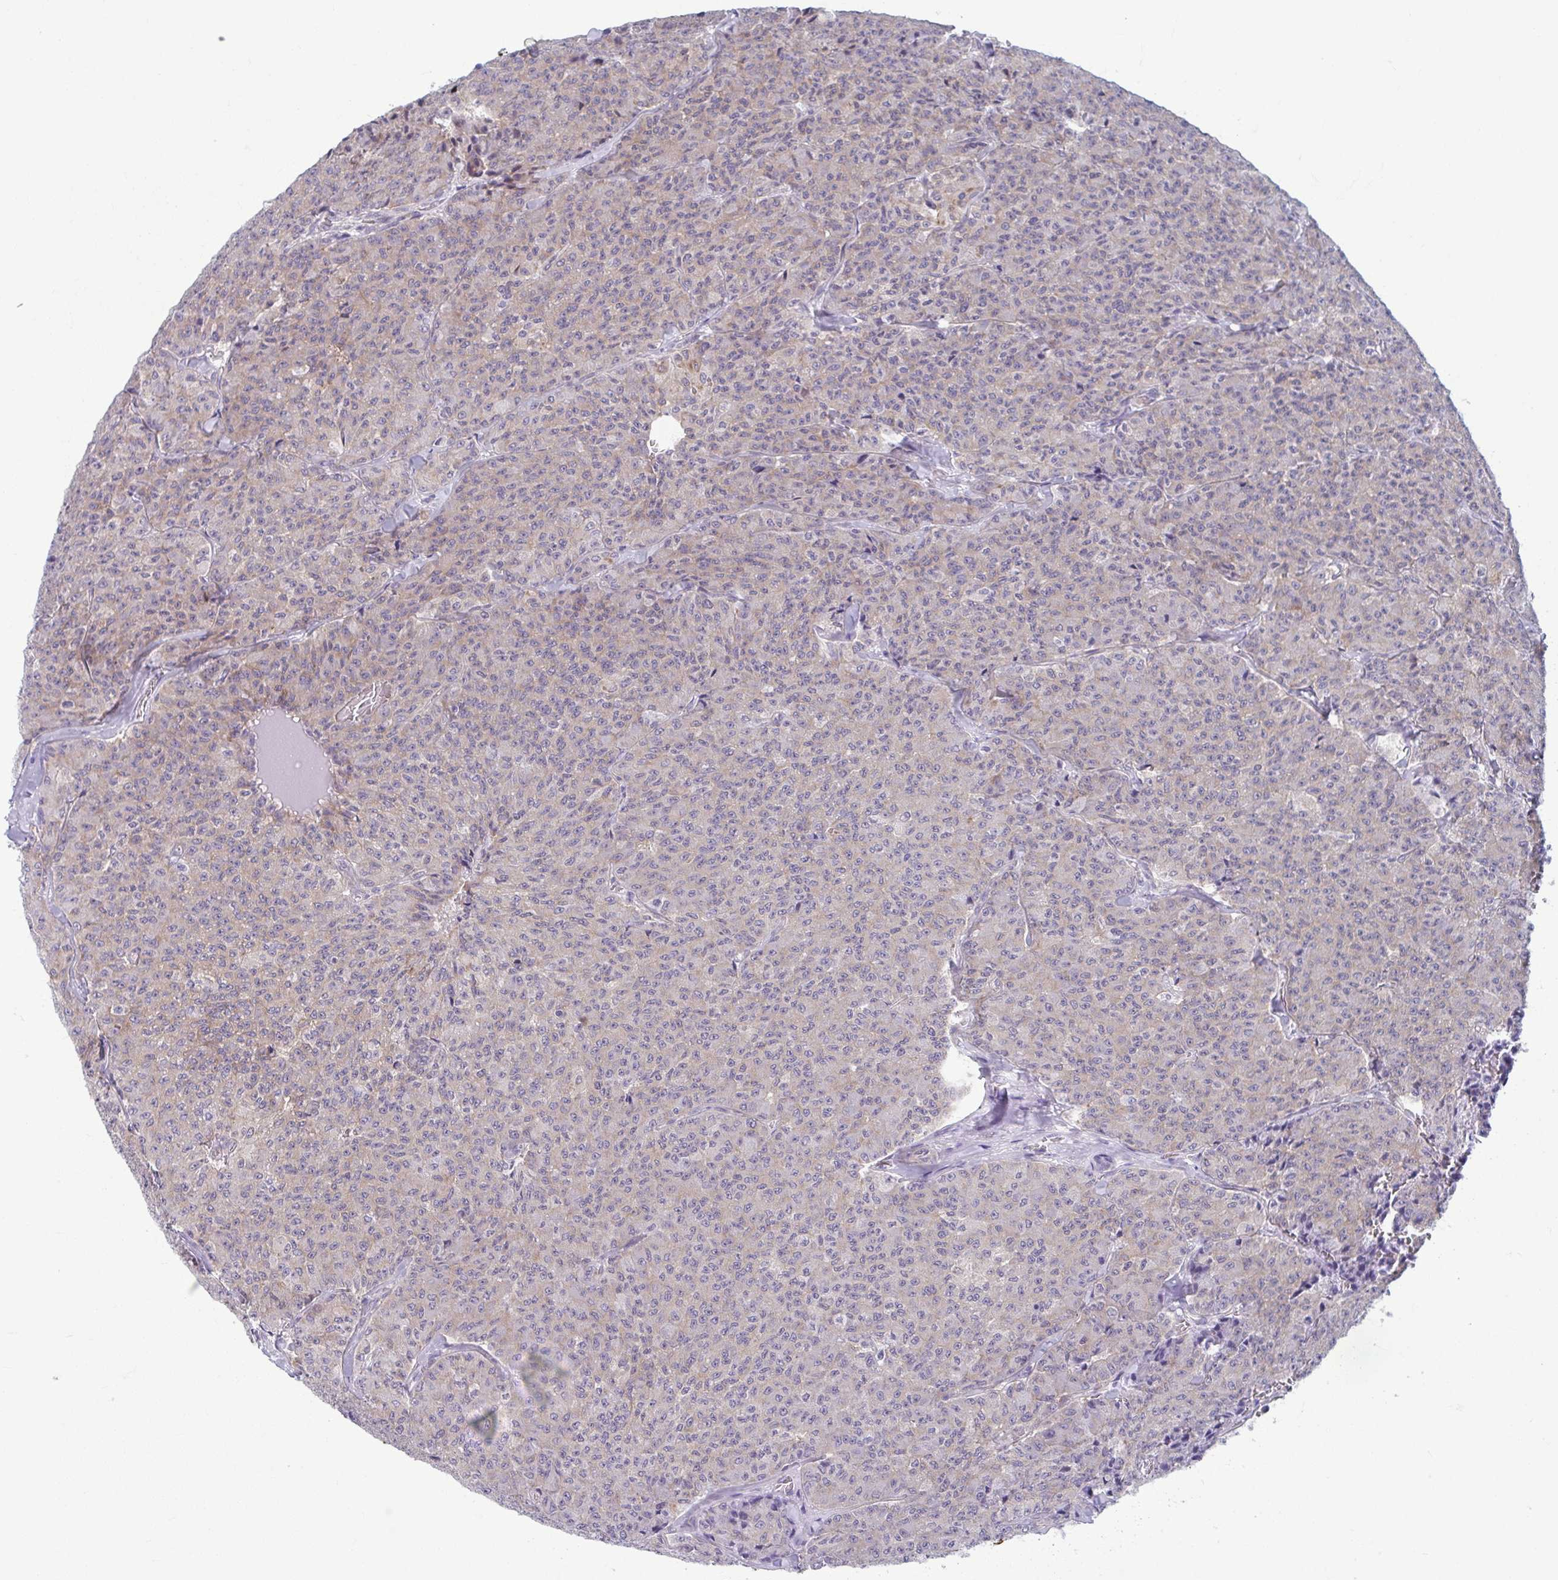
{"staining": {"intensity": "negative", "quantity": "none", "location": "none"}, "tissue": "carcinoid", "cell_type": "Tumor cells", "image_type": "cancer", "snomed": [{"axis": "morphology", "description": "Carcinoid, malignant, NOS"}, {"axis": "topography", "description": "Lung"}], "caption": "Carcinoid (malignant) was stained to show a protein in brown. There is no significant expression in tumor cells.", "gene": "TMEM108", "patient": {"sex": "male", "age": 71}}